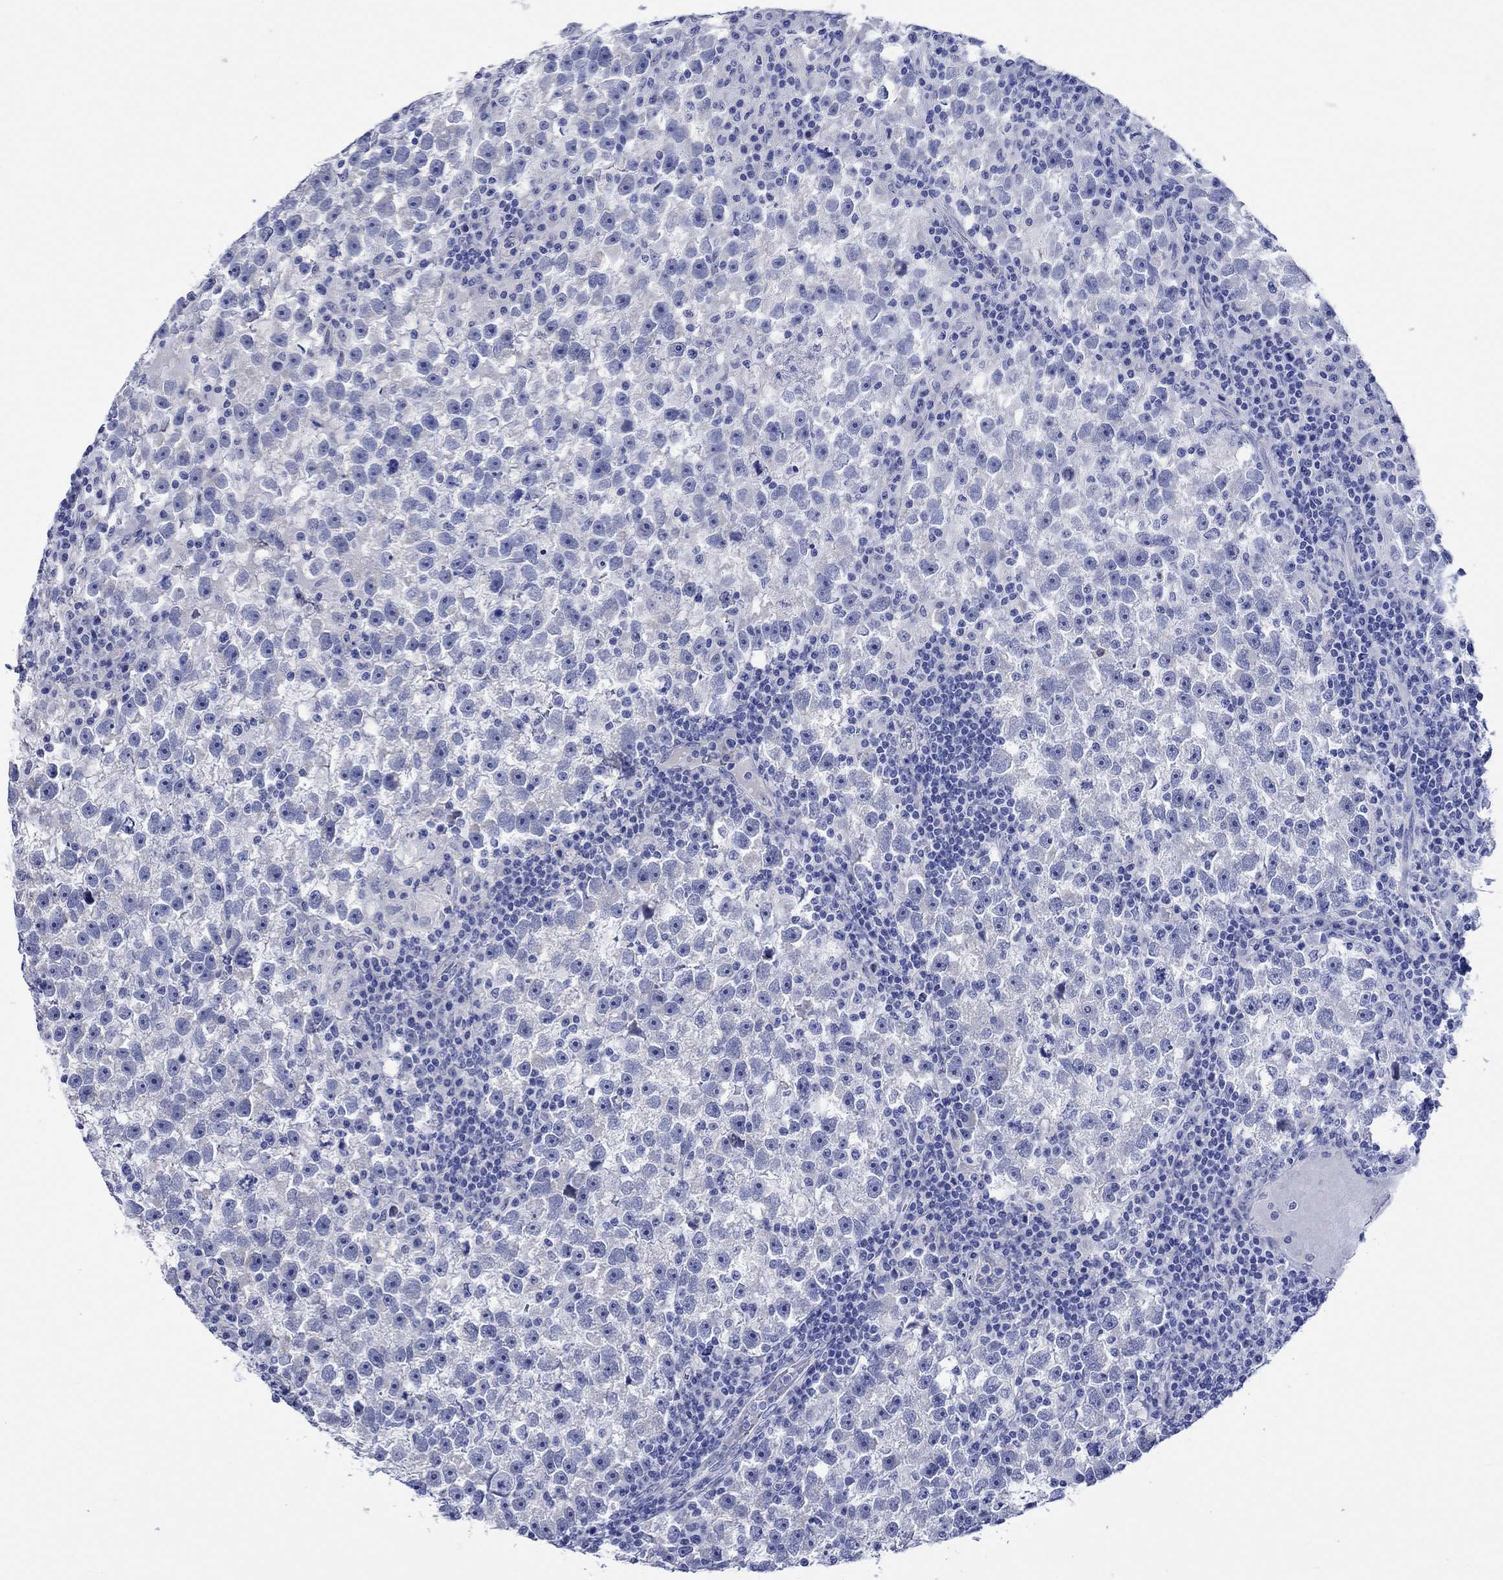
{"staining": {"intensity": "negative", "quantity": "none", "location": "none"}, "tissue": "testis cancer", "cell_type": "Tumor cells", "image_type": "cancer", "snomed": [{"axis": "morphology", "description": "Seminoma, NOS"}, {"axis": "topography", "description": "Testis"}], "caption": "Micrograph shows no significant protein expression in tumor cells of testis cancer. (DAB (3,3'-diaminobenzidine) immunohistochemistry with hematoxylin counter stain).", "gene": "HARBI1", "patient": {"sex": "male", "age": 47}}